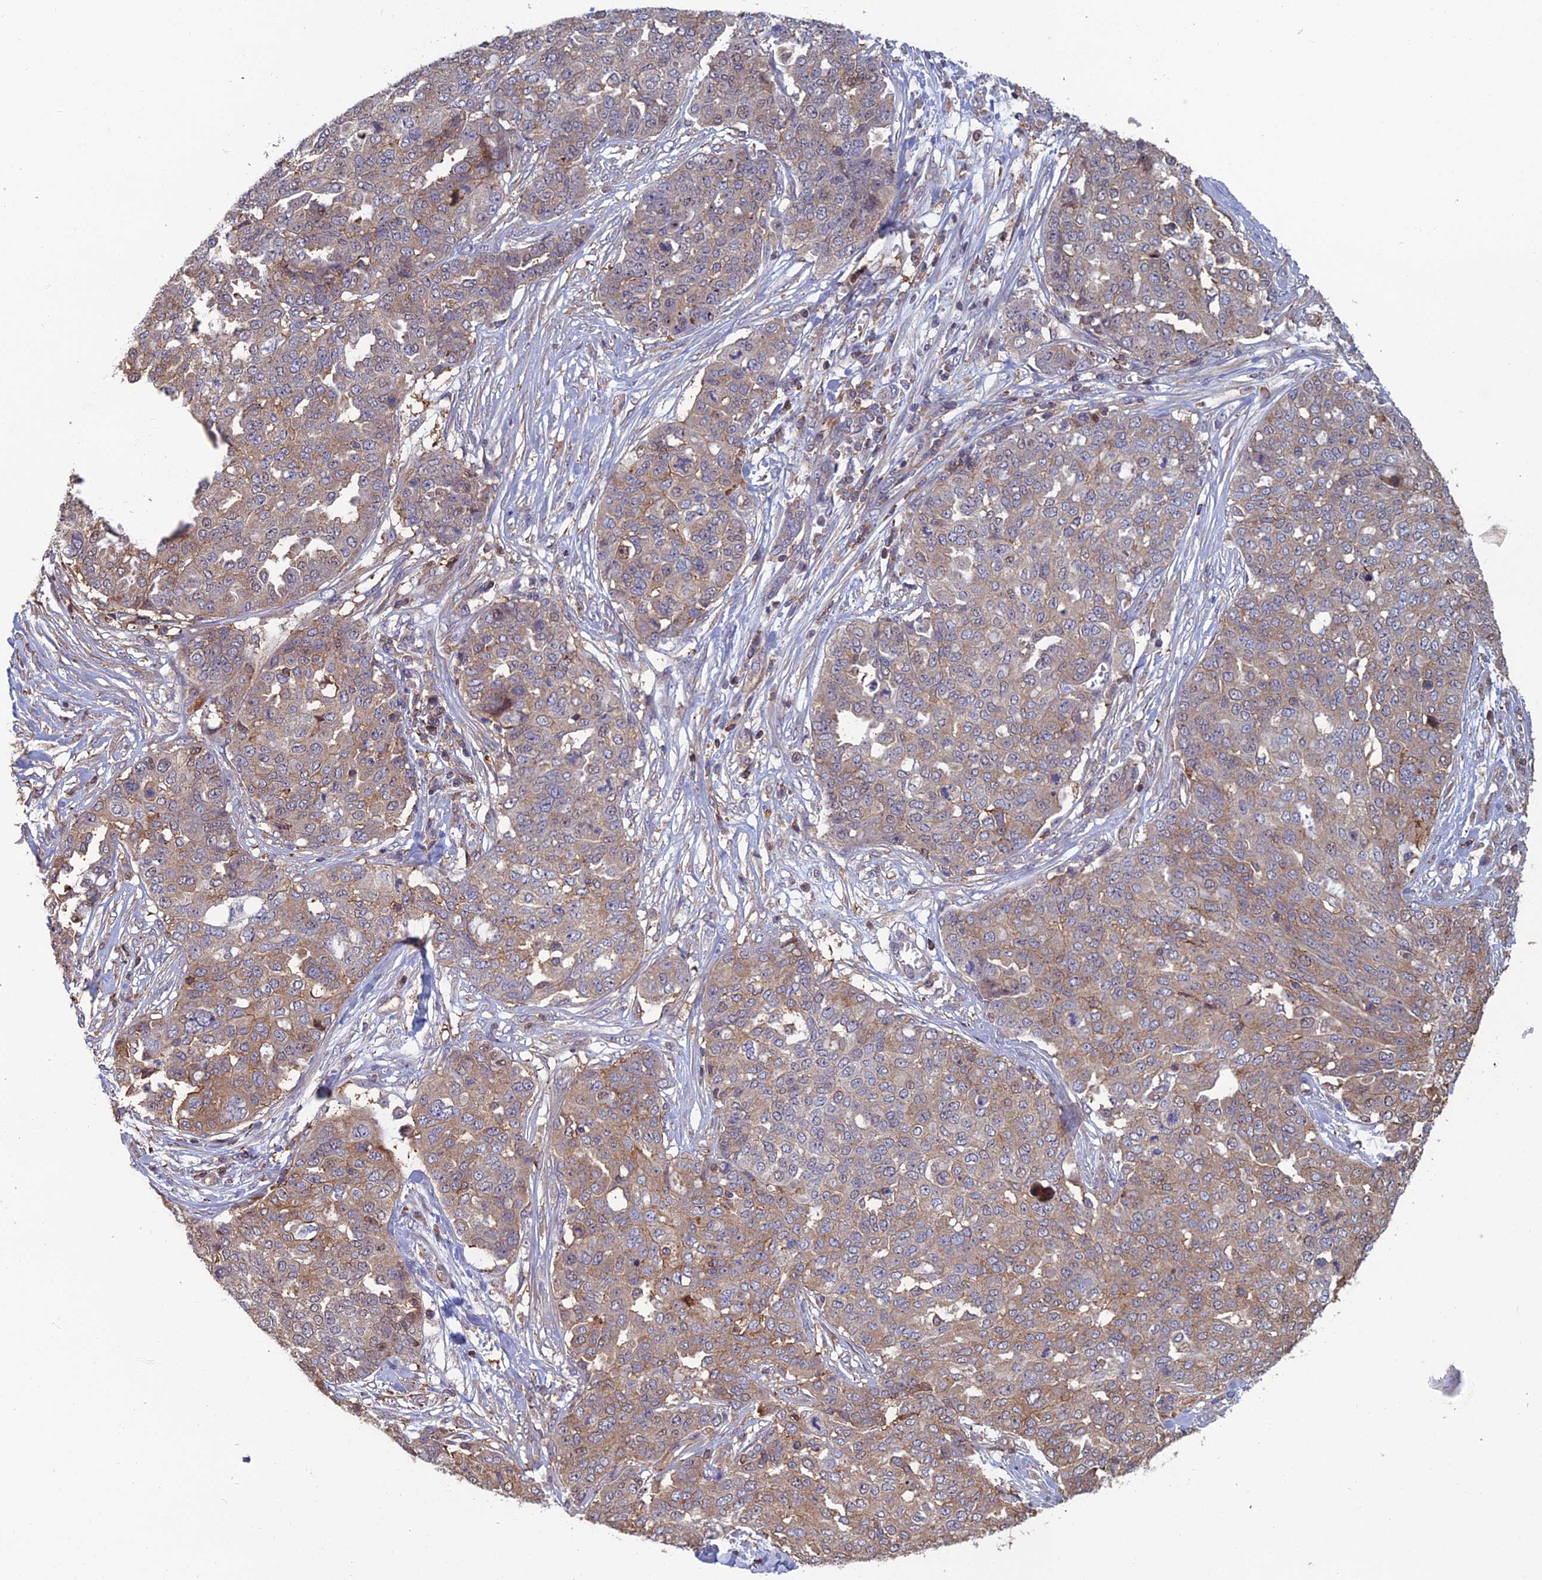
{"staining": {"intensity": "weak", "quantity": "25%-75%", "location": "cytoplasmic/membranous"}, "tissue": "ovarian cancer", "cell_type": "Tumor cells", "image_type": "cancer", "snomed": [{"axis": "morphology", "description": "Cystadenocarcinoma, serous, NOS"}, {"axis": "topography", "description": "Soft tissue"}, {"axis": "topography", "description": "Ovary"}], "caption": "Tumor cells reveal low levels of weak cytoplasmic/membranous positivity in approximately 25%-75% of cells in human serous cystadenocarcinoma (ovarian).", "gene": "C15orf62", "patient": {"sex": "female", "age": 57}}